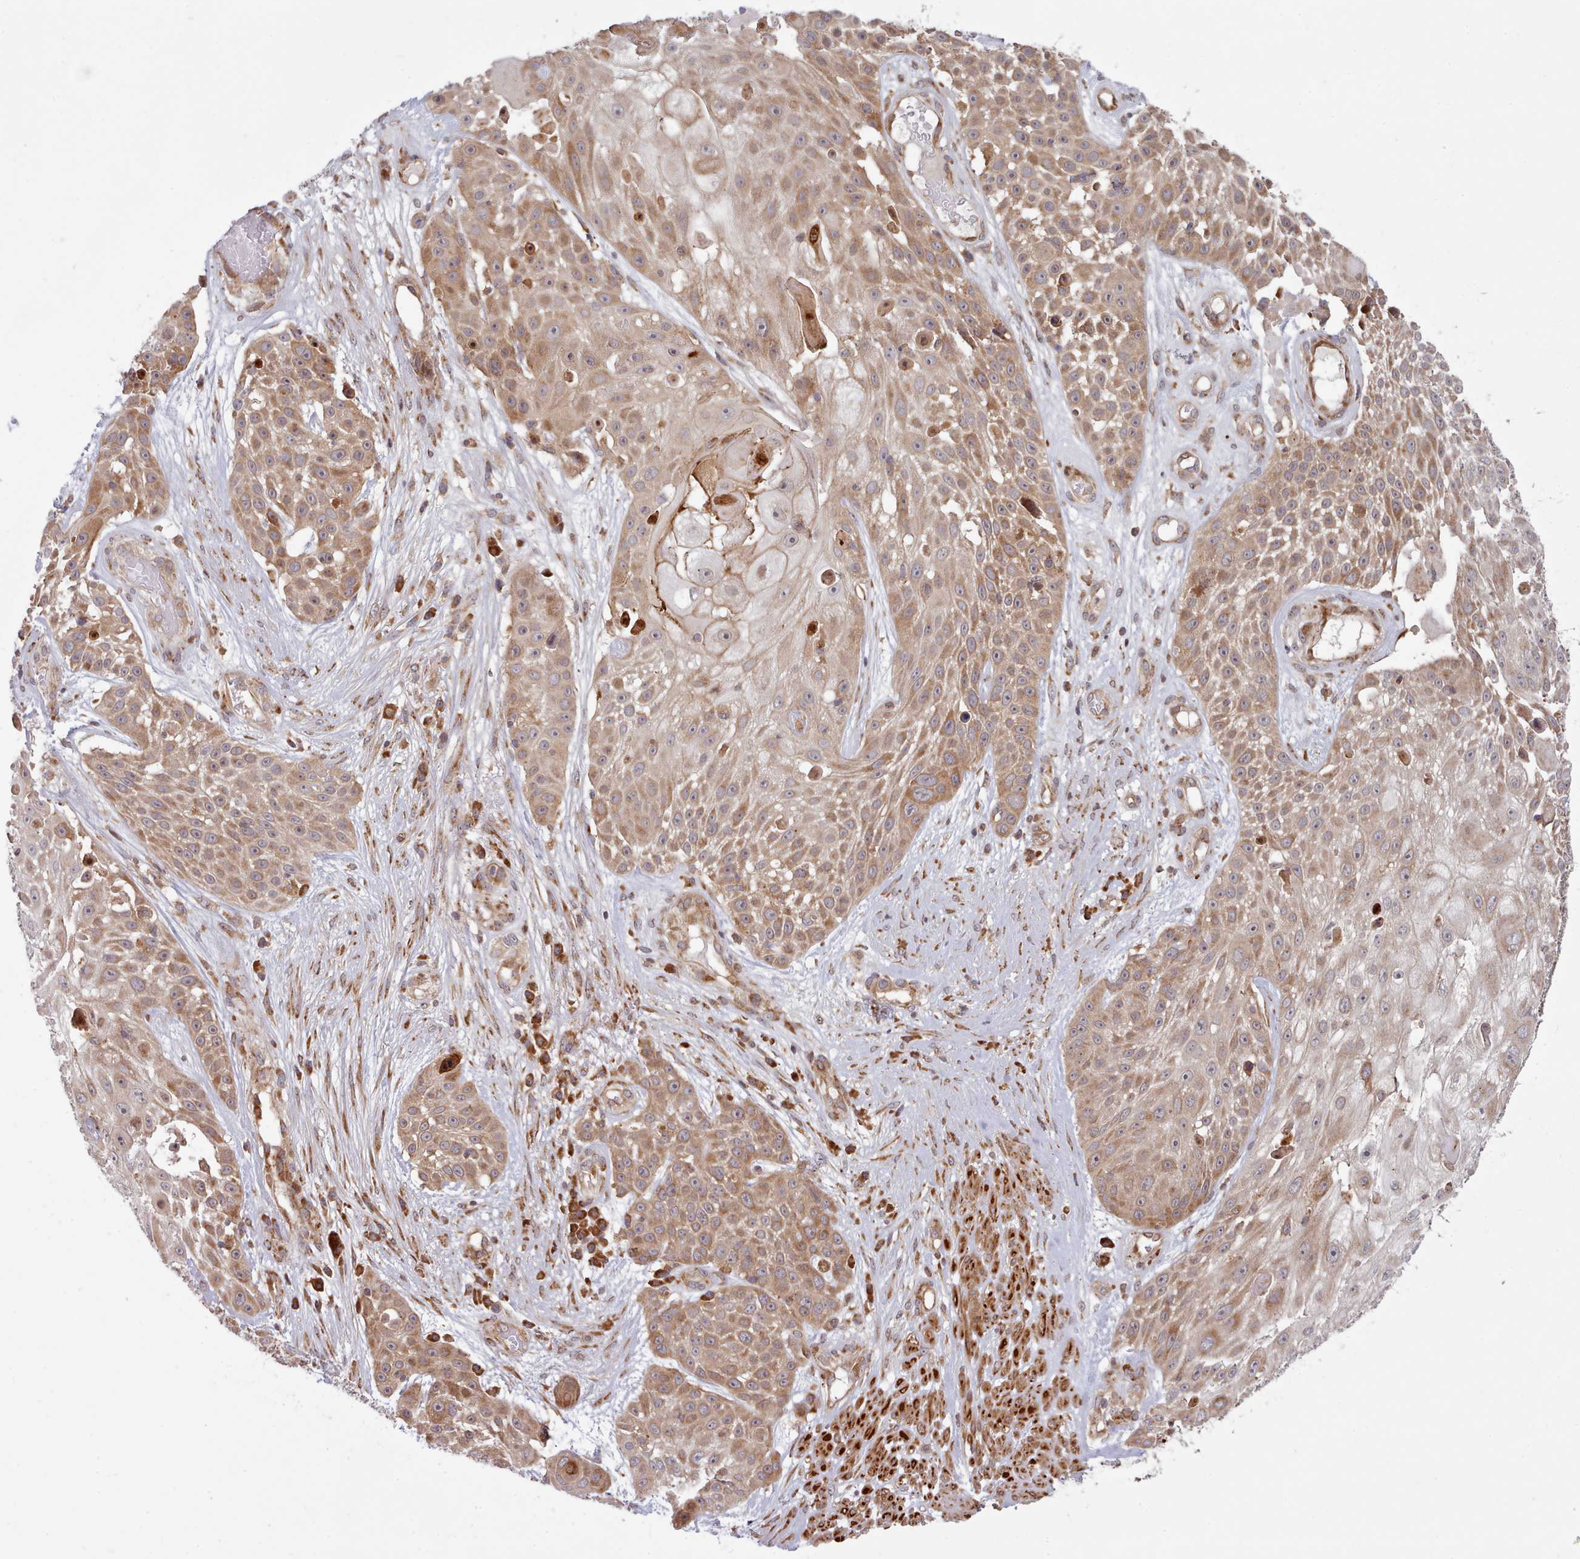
{"staining": {"intensity": "moderate", "quantity": ">75%", "location": "cytoplasmic/membranous"}, "tissue": "skin cancer", "cell_type": "Tumor cells", "image_type": "cancer", "snomed": [{"axis": "morphology", "description": "Squamous cell carcinoma, NOS"}, {"axis": "topography", "description": "Skin"}], "caption": "This micrograph exhibits IHC staining of squamous cell carcinoma (skin), with medium moderate cytoplasmic/membranous staining in about >75% of tumor cells.", "gene": "TRIM26", "patient": {"sex": "female", "age": 86}}